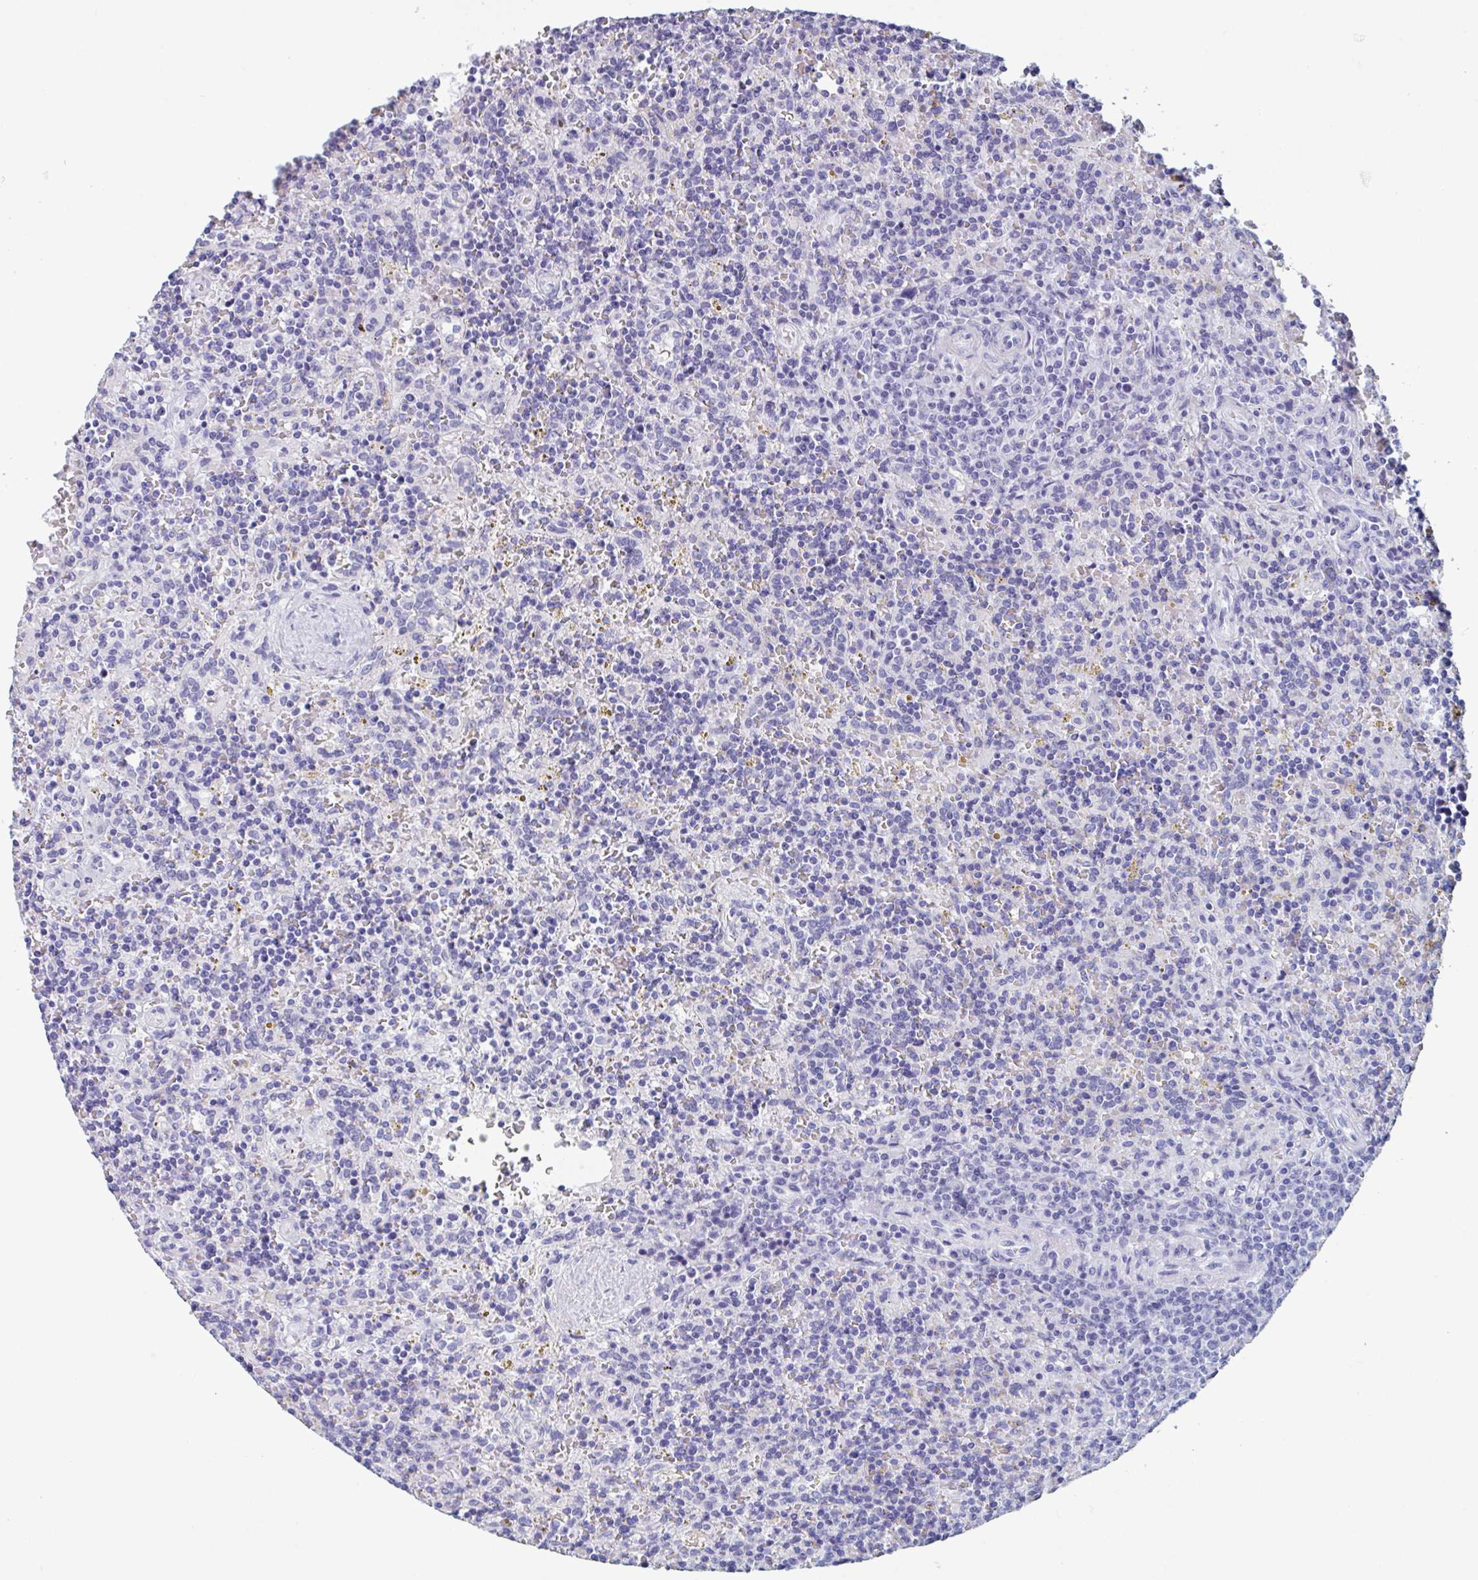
{"staining": {"intensity": "negative", "quantity": "none", "location": "none"}, "tissue": "lymphoma", "cell_type": "Tumor cells", "image_type": "cancer", "snomed": [{"axis": "morphology", "description": "Malignant lymphoma, non-Hodgkin's type, Low grade"}, {"axis": "topography", "description": "Spleen"}], "caption": "DAB (3,3'-diaminobenzidine) immunohistochemical staining of malignant lymphoma, non-Hodgkin's type (low-grade) displays no significant staining in tumor cells.", "gene": "ZPBP", "patient": {"sex": "male", "age": 67}}